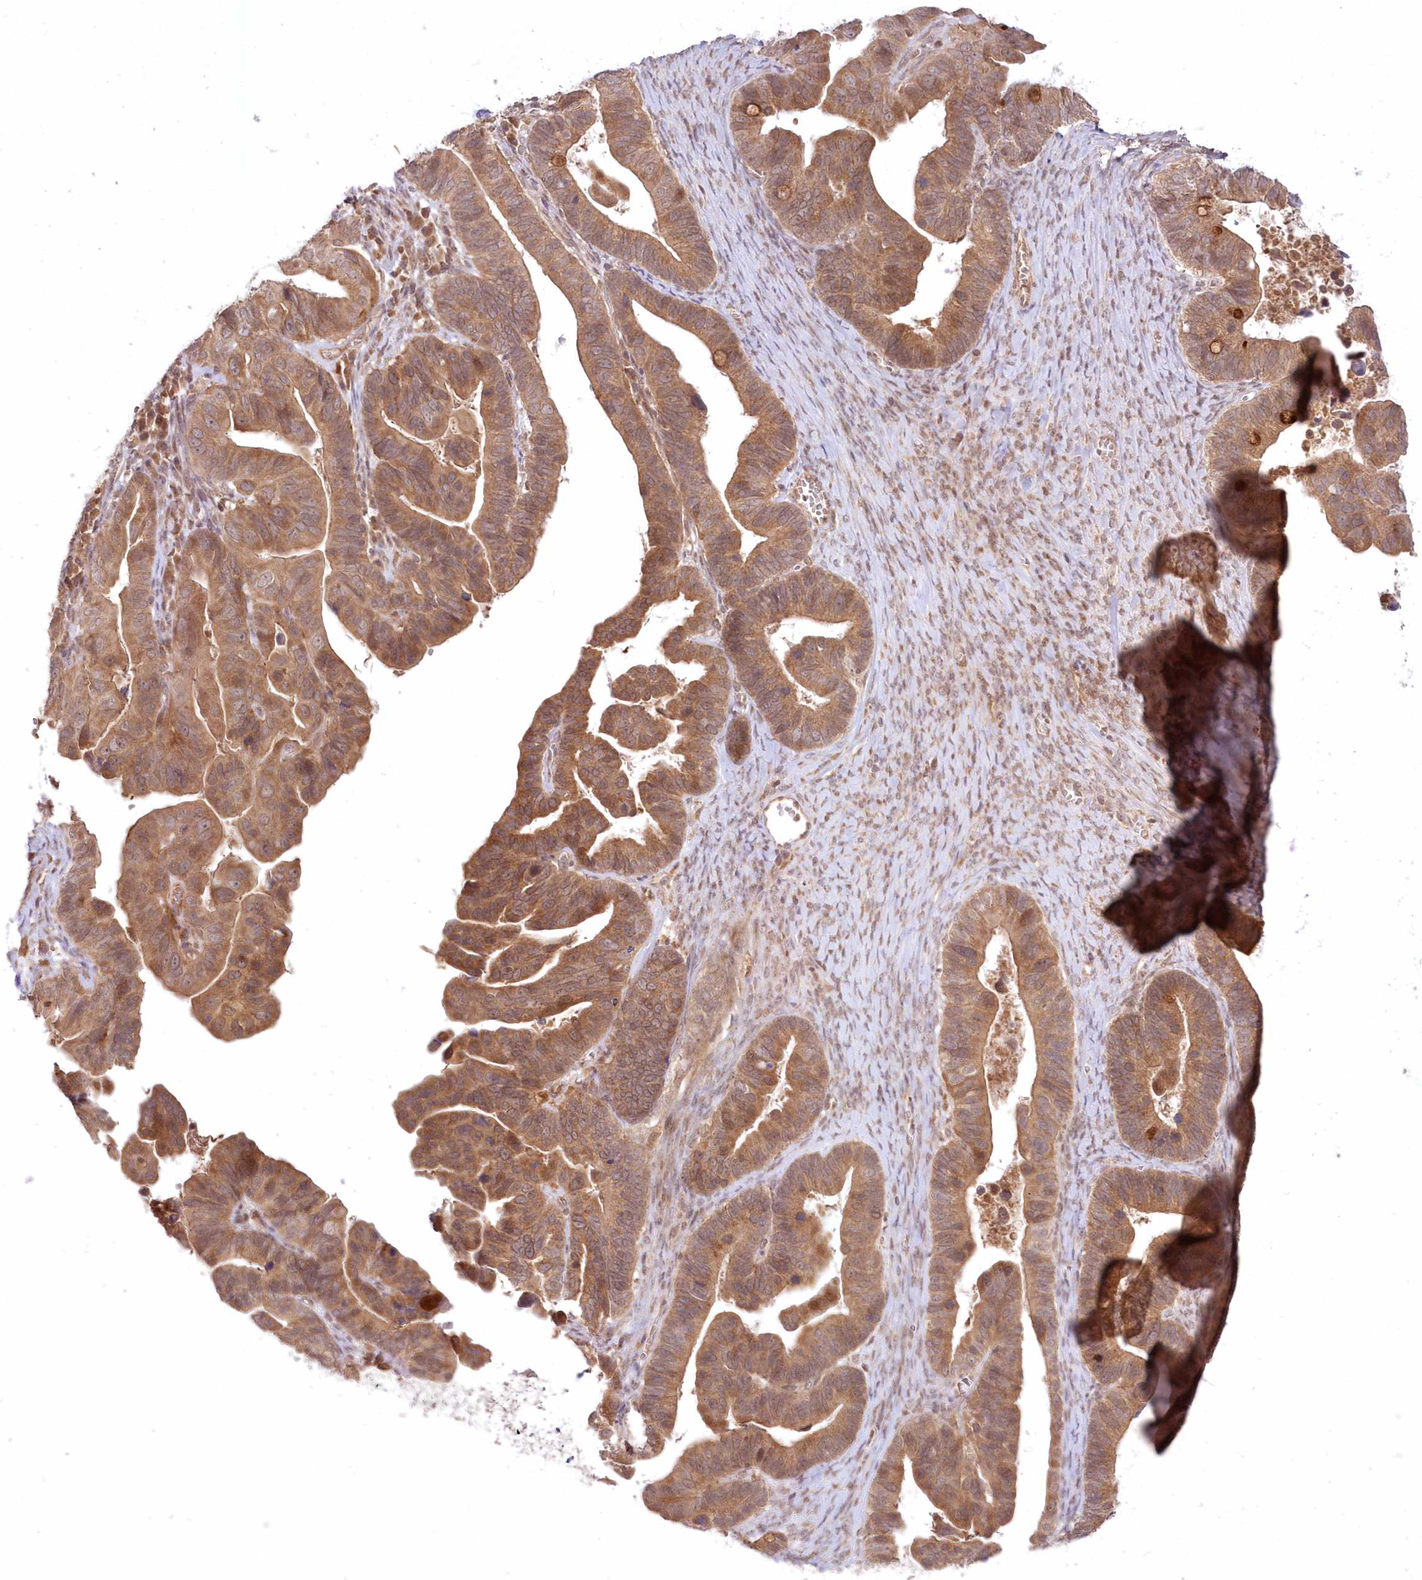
{"staining": {"intensity": "moderate", "quantity": ">75%", "location": "cytoplasmic/membranous"}, "tissue": "ovarian cancer", "cell_type": "Tumor cells", "image_type": "cancer", "snomed": [{"axis": "morphology", "description": "Cystadenocarcinoma, serous, NOS"}, {"axis": "topography", "description": "Ovary"}], "caption": "Immunohistochemistry (IHC) staining of ovarian serous cystadenocarcinoma, which reveals medium levels of moderate cytoplasmic/membranous expression in about >75% of tumor cells indicating moderate cytoplasmic/membranous protein staining. The staining was performed using DAB (brown) for protein detection and nuclei were counterstained in hematoxylin (blue).", "gene": "MTMR3", "patient": {"sex": "female", "age": 56}}